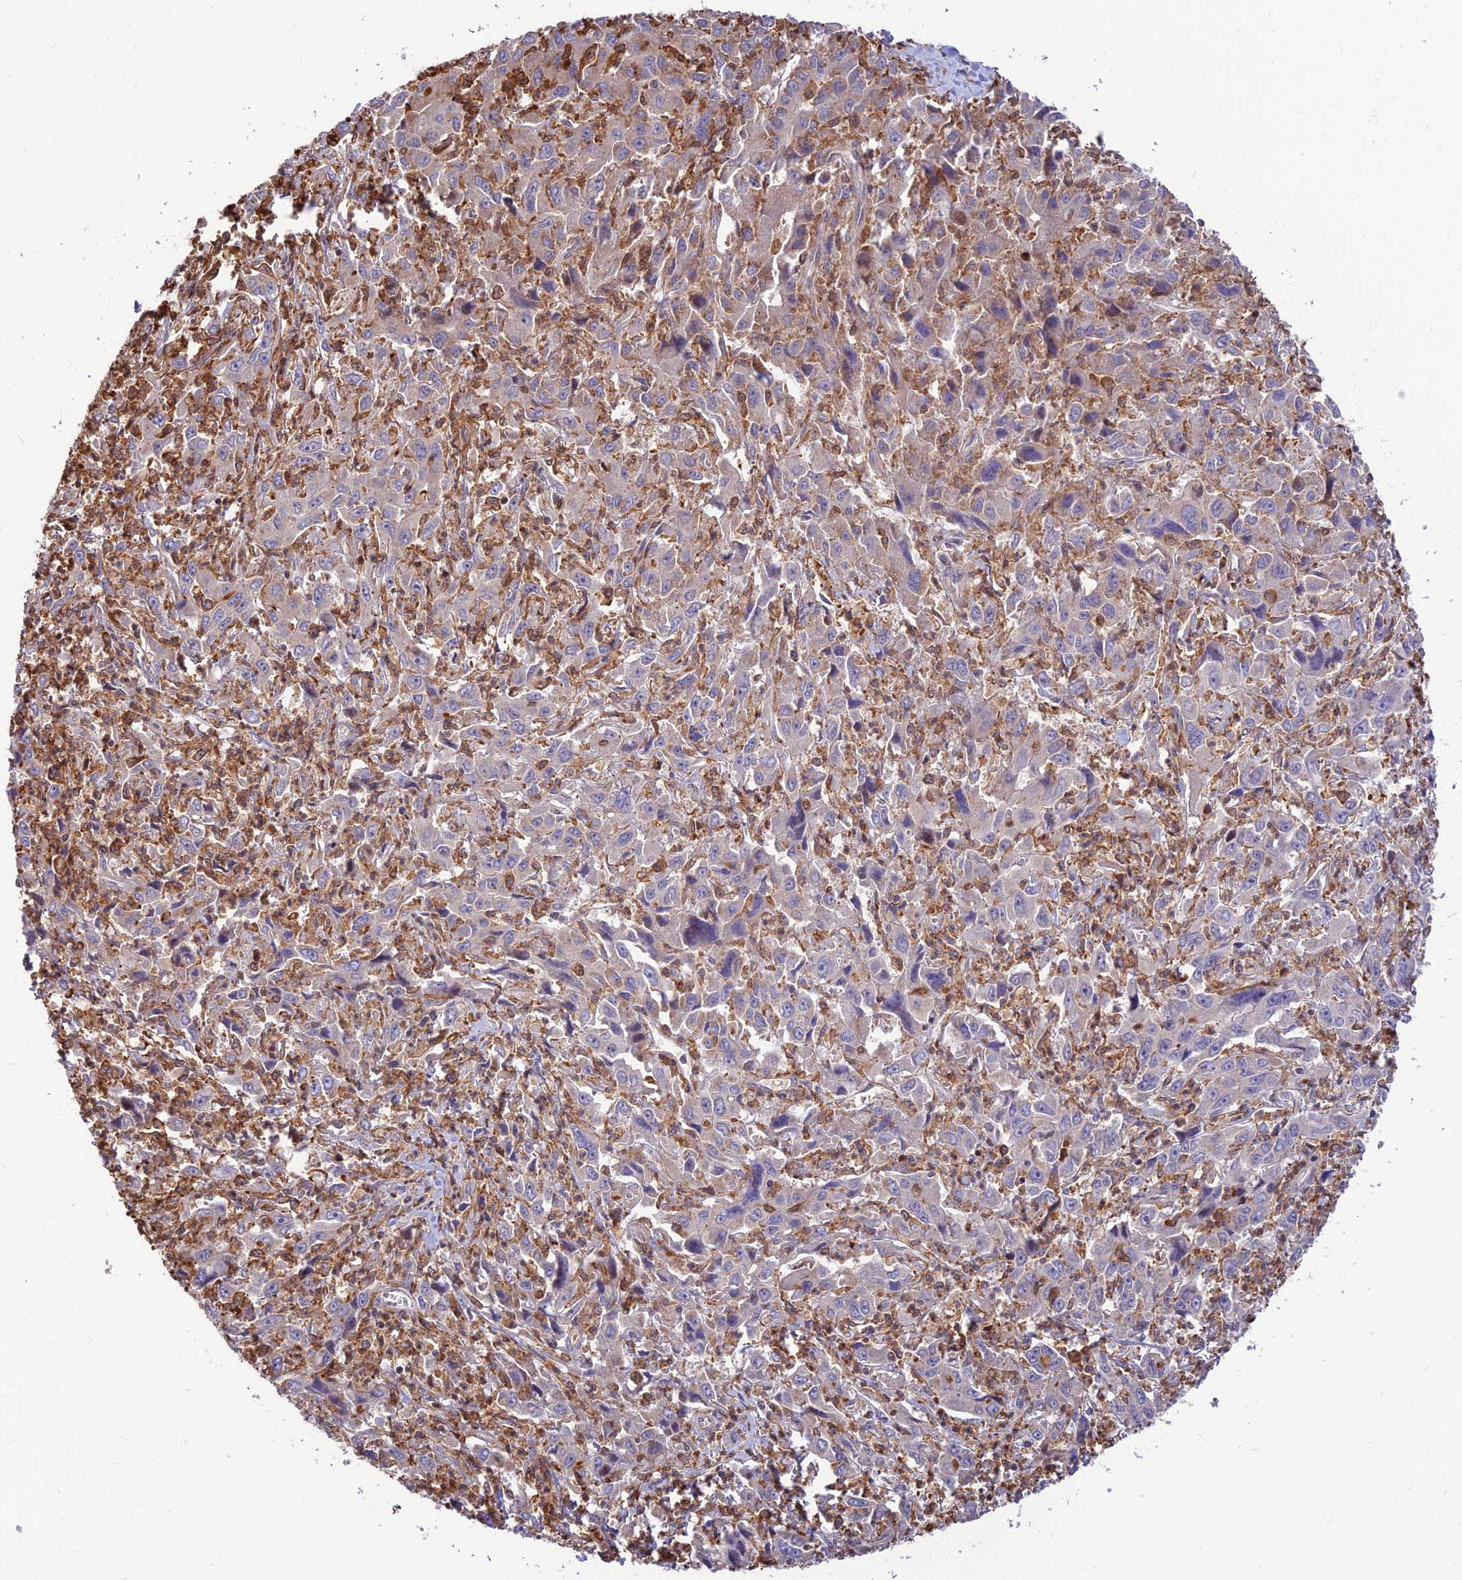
{"staining": {"intensity": "negative", "quantity": "none", "location": "none"}, "tissue": "liver cancer", "cell_type": "Tumor cells", "image_type": "cancer", "snomed": [{"axis": "morphology", "description": "Carcinoma, Hepatocellular, NOS"}, {"axis": "topography", "description": "Liver"}], "caption": "The photomicrograph displays no significant expression in tumor cells of liver cancer (hepatocellular carcinoma).", "gene": "FAM186B", "patient": {"sex": "male", "age": 63}}